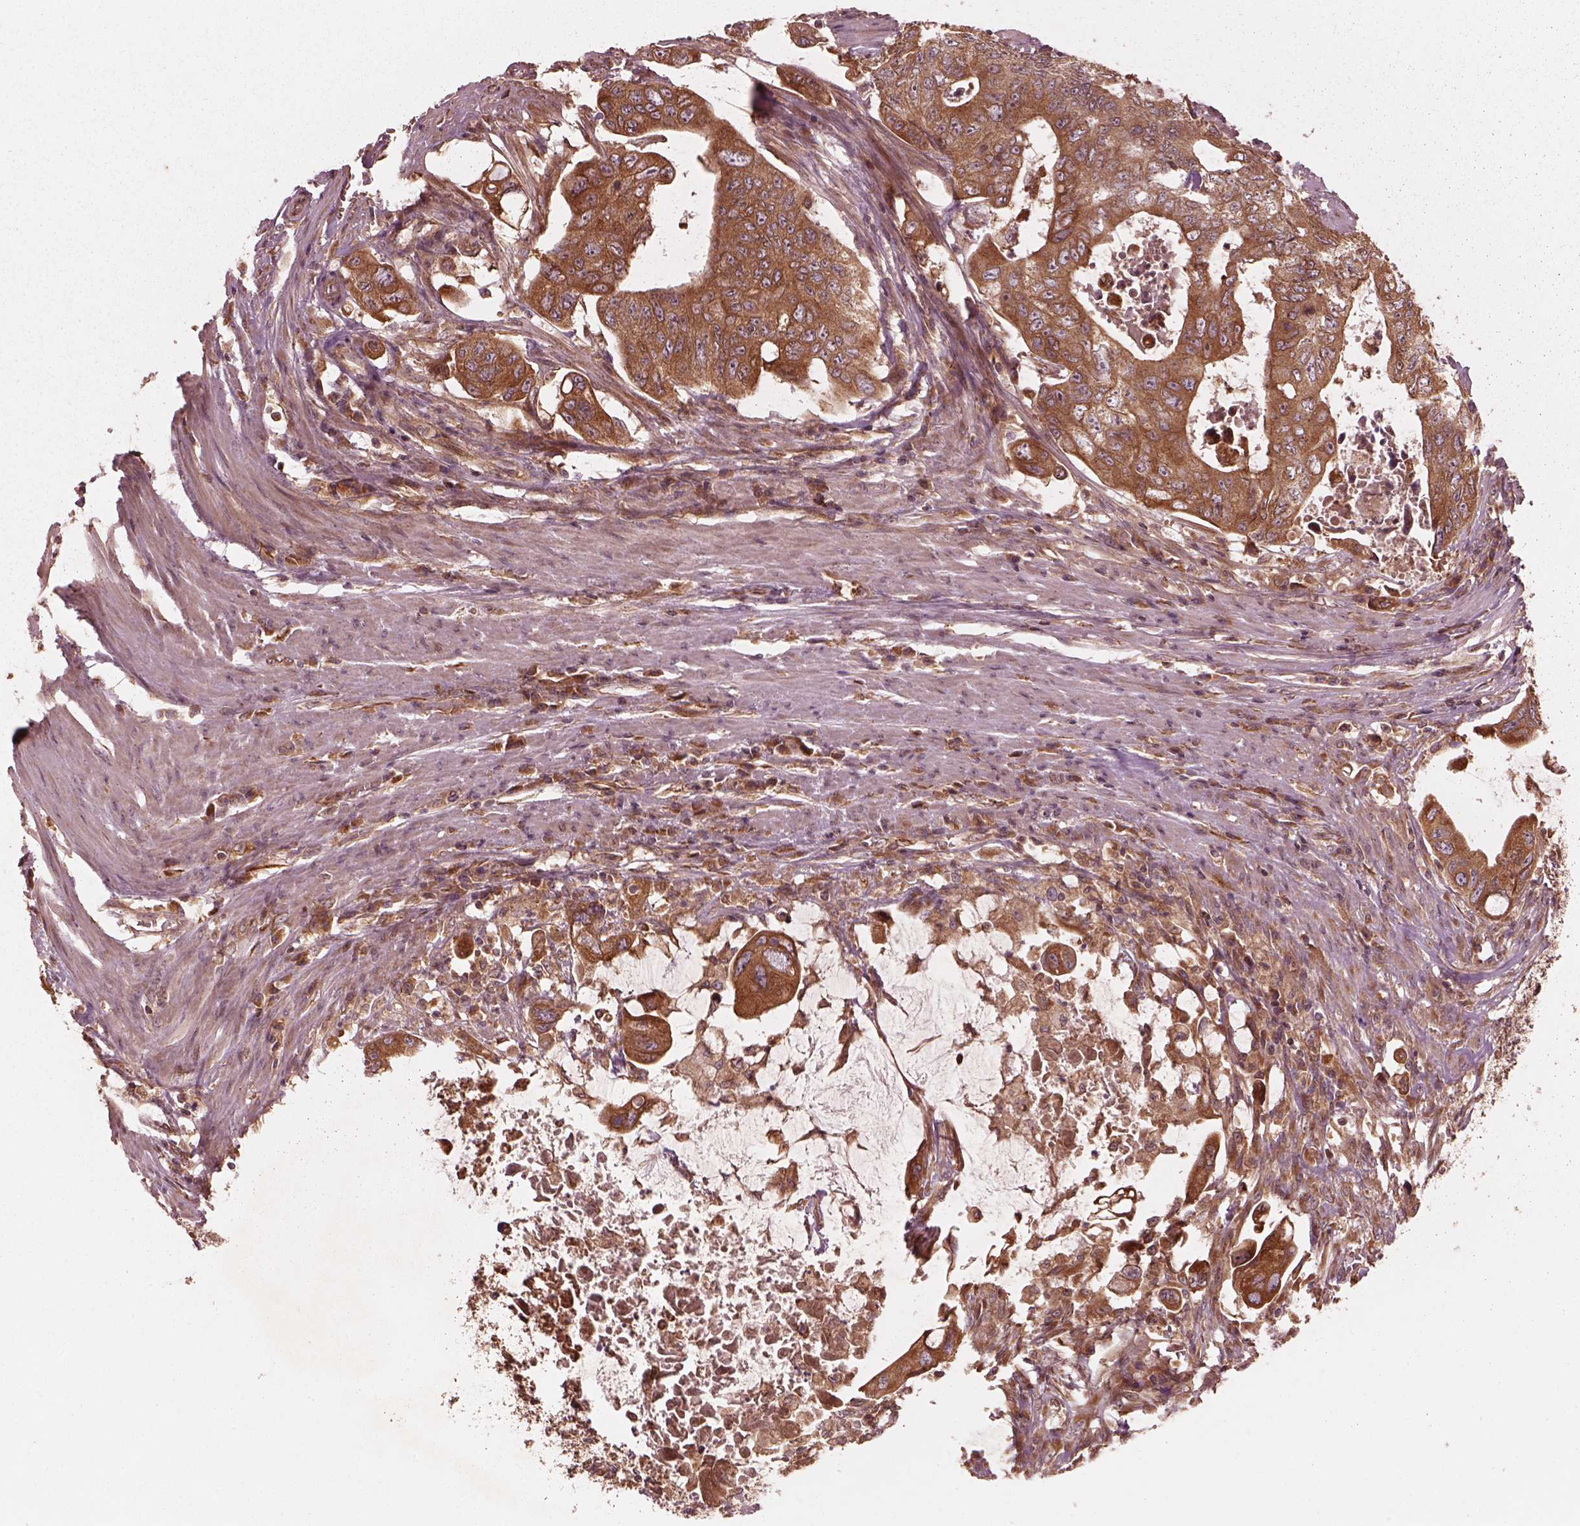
{"staining": {"intensity": "moderate", "quantity": ">75%", "location": "cytoplasmic/membranous"}, "tissue": "colorectal cancer", "cell_type": "Tumor cells", "image_type": "cancer", "snomed": [{"axis": "morphology", "description": "Adenocarcinoma, NOS"}, {"axis": "topography", "description": "Colon"}], "caption": "Colorectal adenocarcinoma tissue displays moderate cytoplasmic/membranous expression in about >75% of tumor cells", "gene": "PIK3R2", "patient": {"sex": "male", "age": 57}}